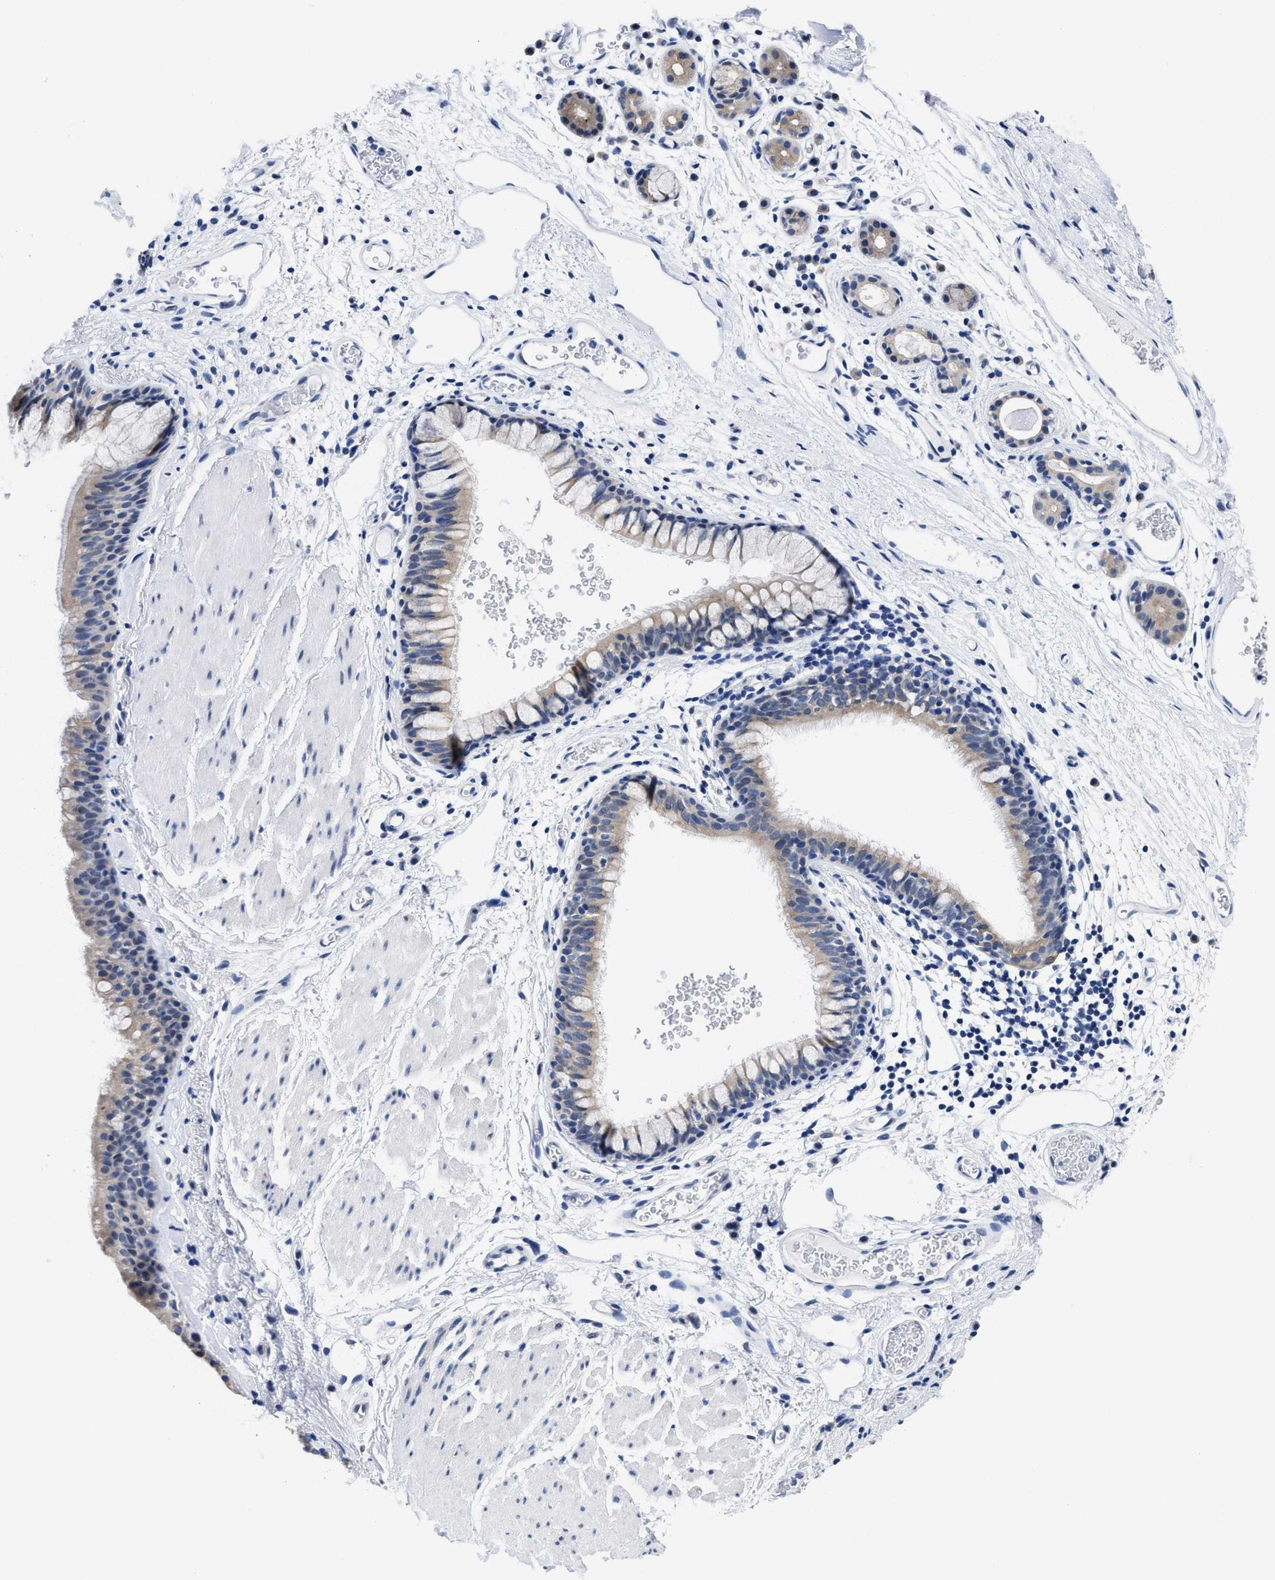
{"staining": {"intensity": "weak", "quantity": ">75%", "location": "cytoplasmic/membranous"}, "tissue": "bronchus", "cell_type": "Respiratory epithelial cells", "image_type": "normal", "snomed": [{"axis": "morphology", "description": "Normal tissue, NOS"}, {"axis": "topography", "description": "Cartilage tissue"}, {"axis": "topography", "description": "Bronchus"}], "caption": "Respiratory epithelial cells reveal low levels of weak cytoplasmic/membranous staining in approximately >75% of cells in unremarkable human bronchus.", "gene": "HOOK1", "patient": {"sex": "female", "age": 53}}